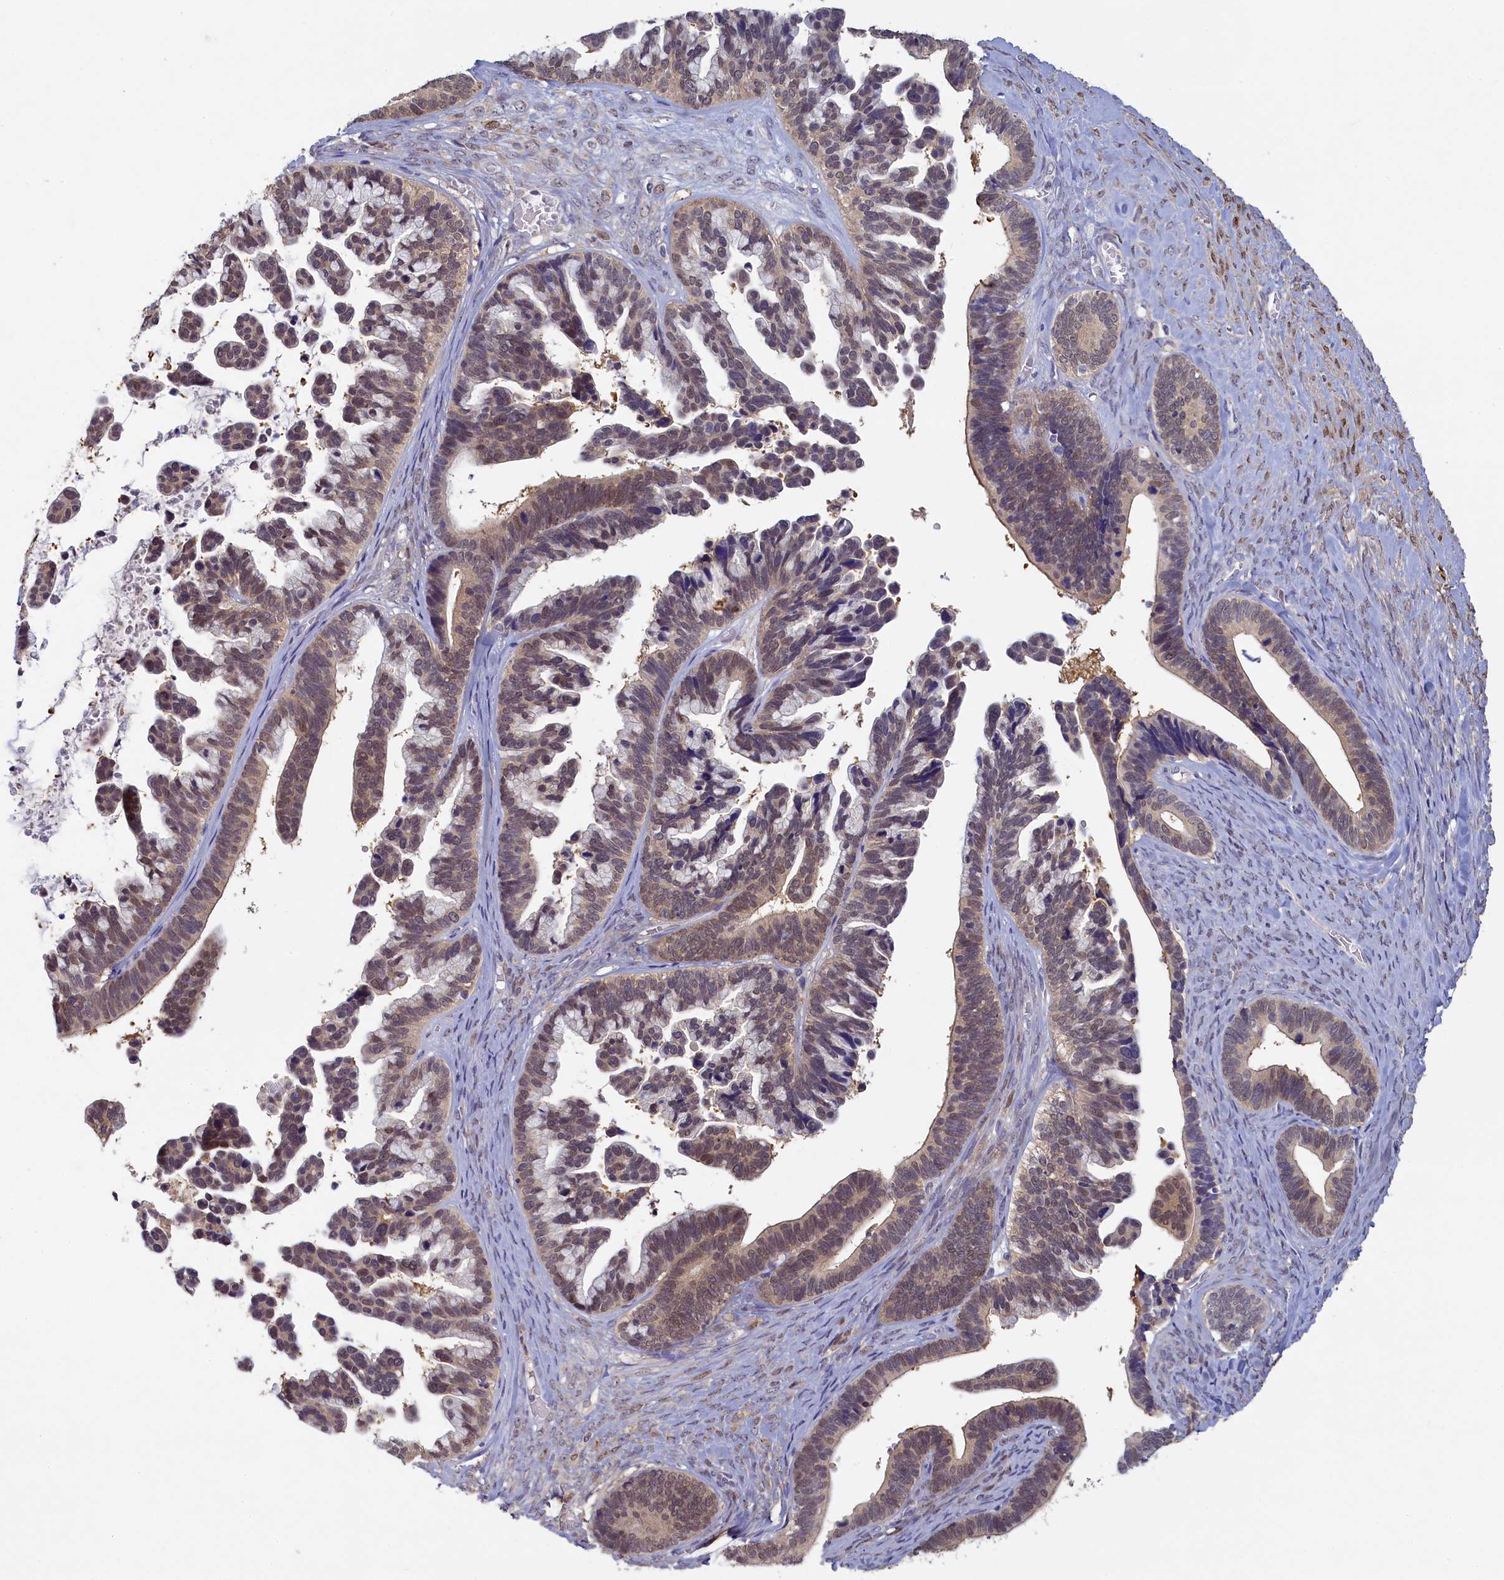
{"staining": {"intensity": "moderate", "quantity": "25%-75%", "location": "cytoplasmic/membranous,nuclear"}, "tissue": "ovarian cancer", "cell_type": "Tumor cells", "image_type": "cancer", "snomed": [{"axis": "morphology", "description": "Cystadenocarcinoma, serous, NOS"}, {"axis": "topography", "description": "Ovary"}], "caption": "Immunohistochemical staining of ovarian cancer (serous cystadenocarcinoma) displays medium levels of moderate cytoplasmic/membranous and nuclear staining in about 25%-75% of tumor cells.", "gene": "UCHL3", "patient": {"sex": "female", "age": 56}}